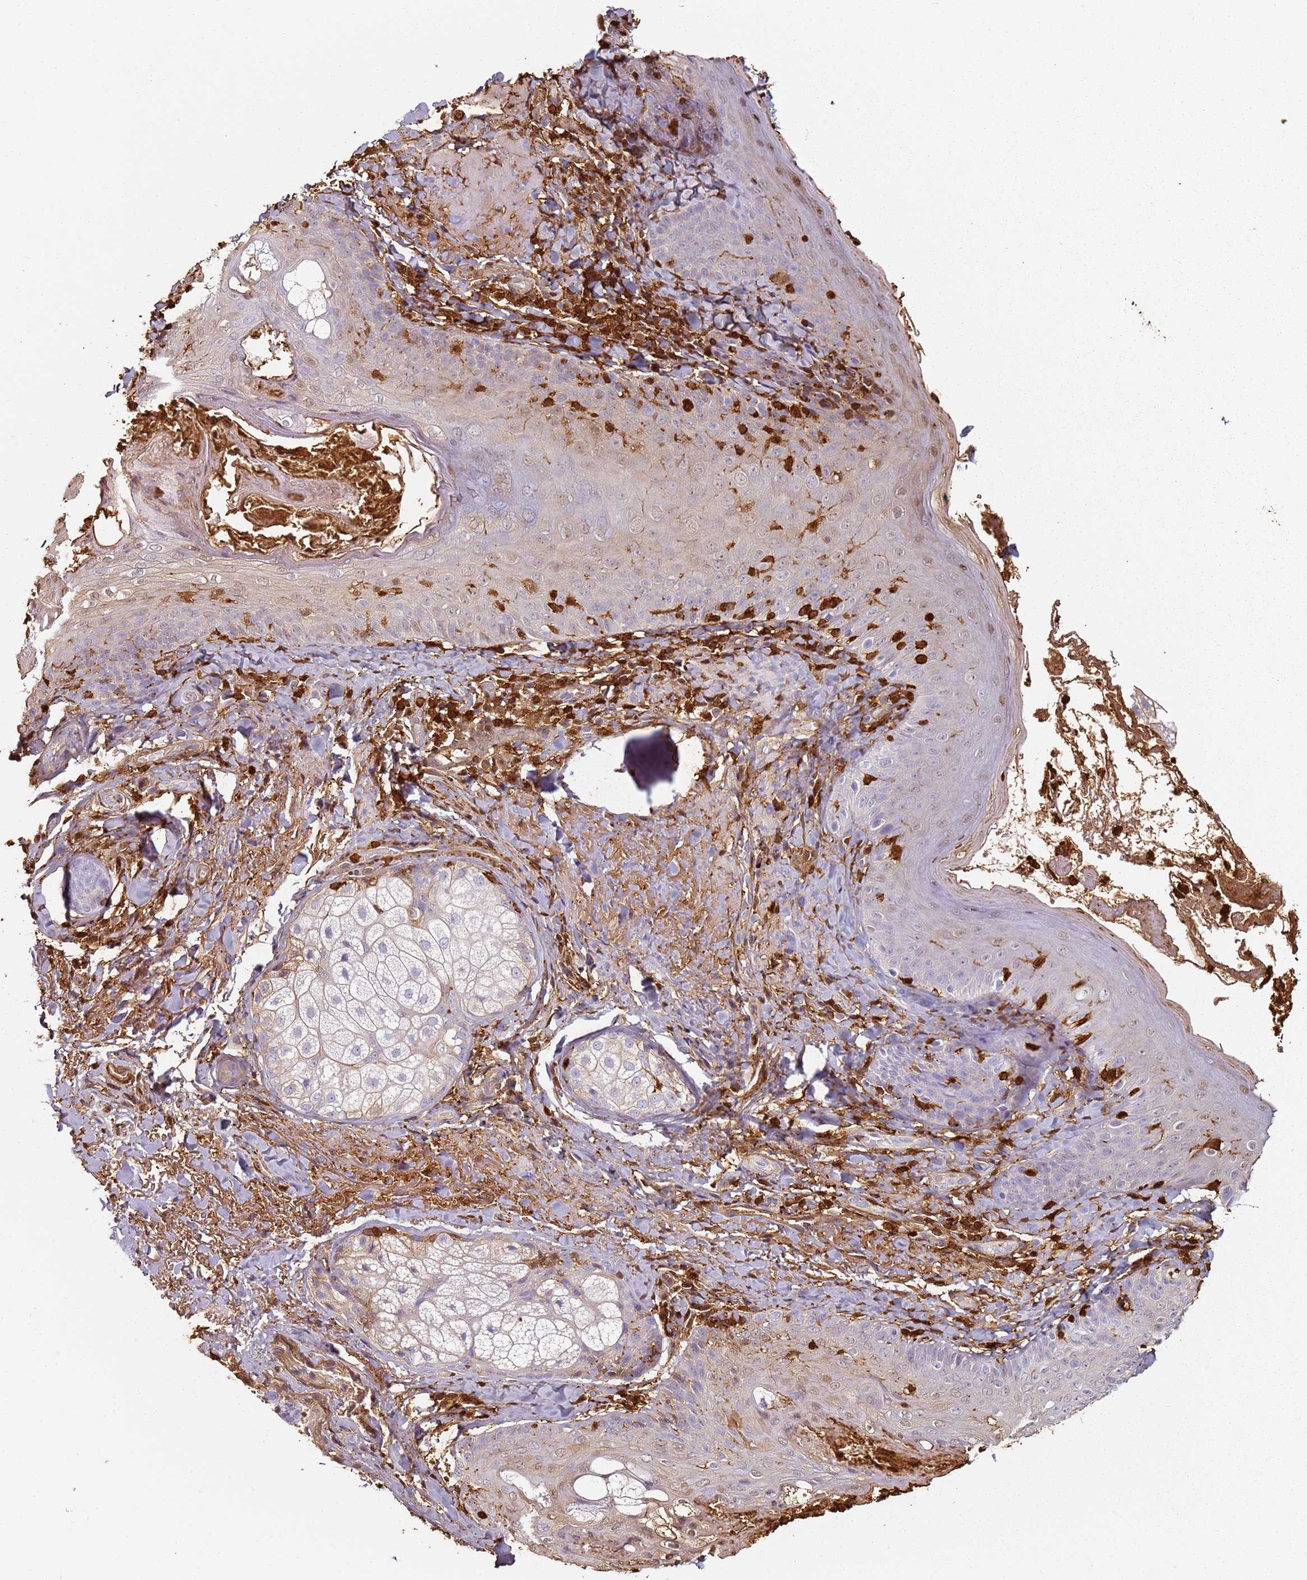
{"staining": {"intensity": "strong", "quantity": ">75%", "location": "nuclear"}, "tissue": "skin", "cell_type": "Fibroblasts", "image_type": "normal", "snomed": [{"axis": "morphology", "description": "Normal tissue, NOS"}, {"axis": "topography", "description": "Skin"}], "caption": "Immunohistochemistry (IHC) staining of normal skin, which shows high levels of strong nuclear positivity in about >75% of fibroblasts indicating strong nuclear protein expression. The staining was performed using DAB (brown) for protein detection and nuclei were counterstained in hematoxylin (blue).", "gene": "S100A4", "patient": {"sex": "male", "age": 57}}